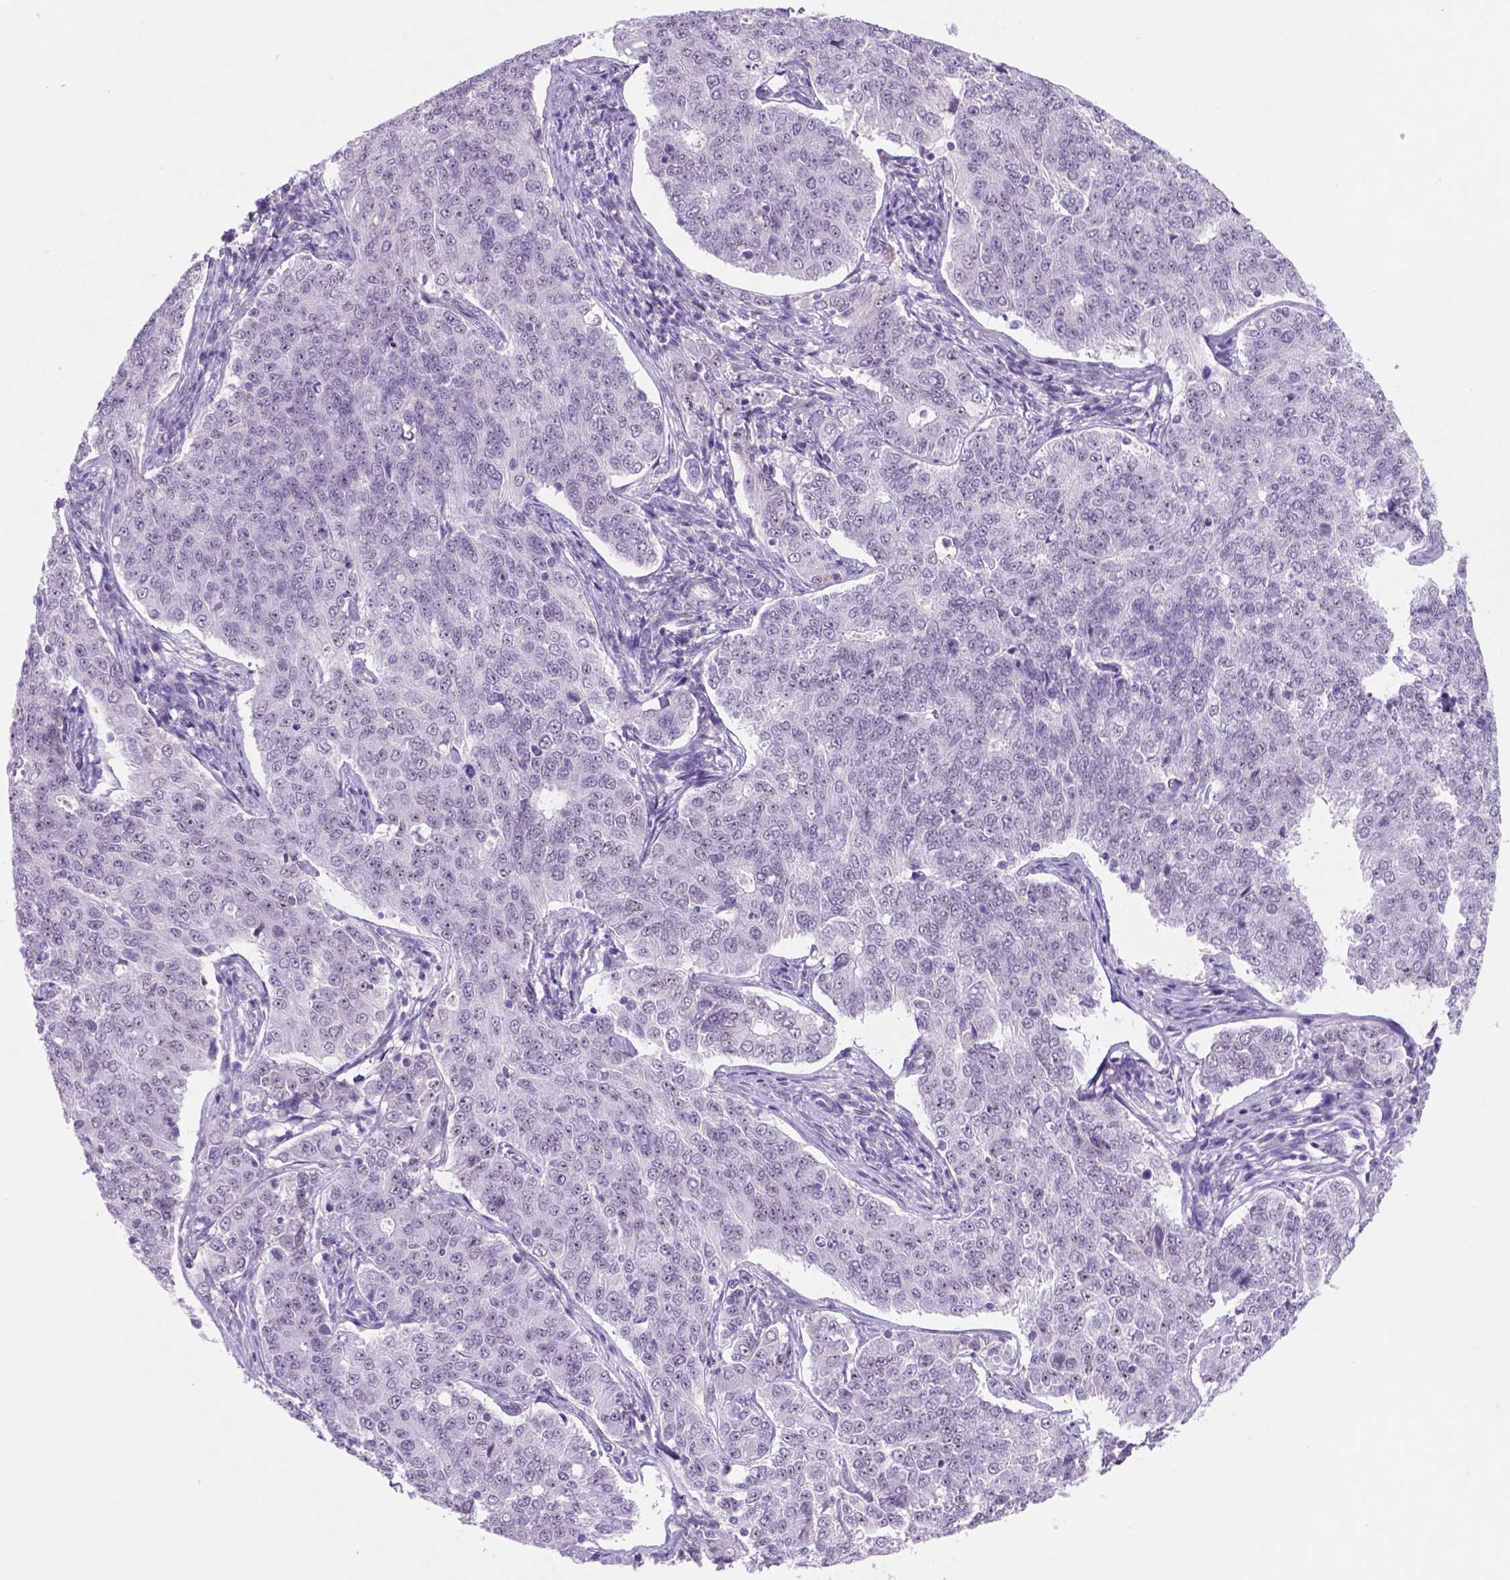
{"staining": {"intensity": "negative", "quantity": "none", "location": "none"}, "tissue": "endometrial cancer", "cell_type": "Tumor cells", "image_type": "cancer", "snomed": [{"axis": "morphology", "description": "Adenocarcinoma, NOS"}, {"axis": "topography", "description": "Endometrium"}], "caption": "A high-resolution histopathology image shows immunohistochemistry (IHC) staining of endometrial cancer, which shows no significant staining in tumor cells.", "gene": "C18orf21", "patient": {"sex": "female", "age": 43}}